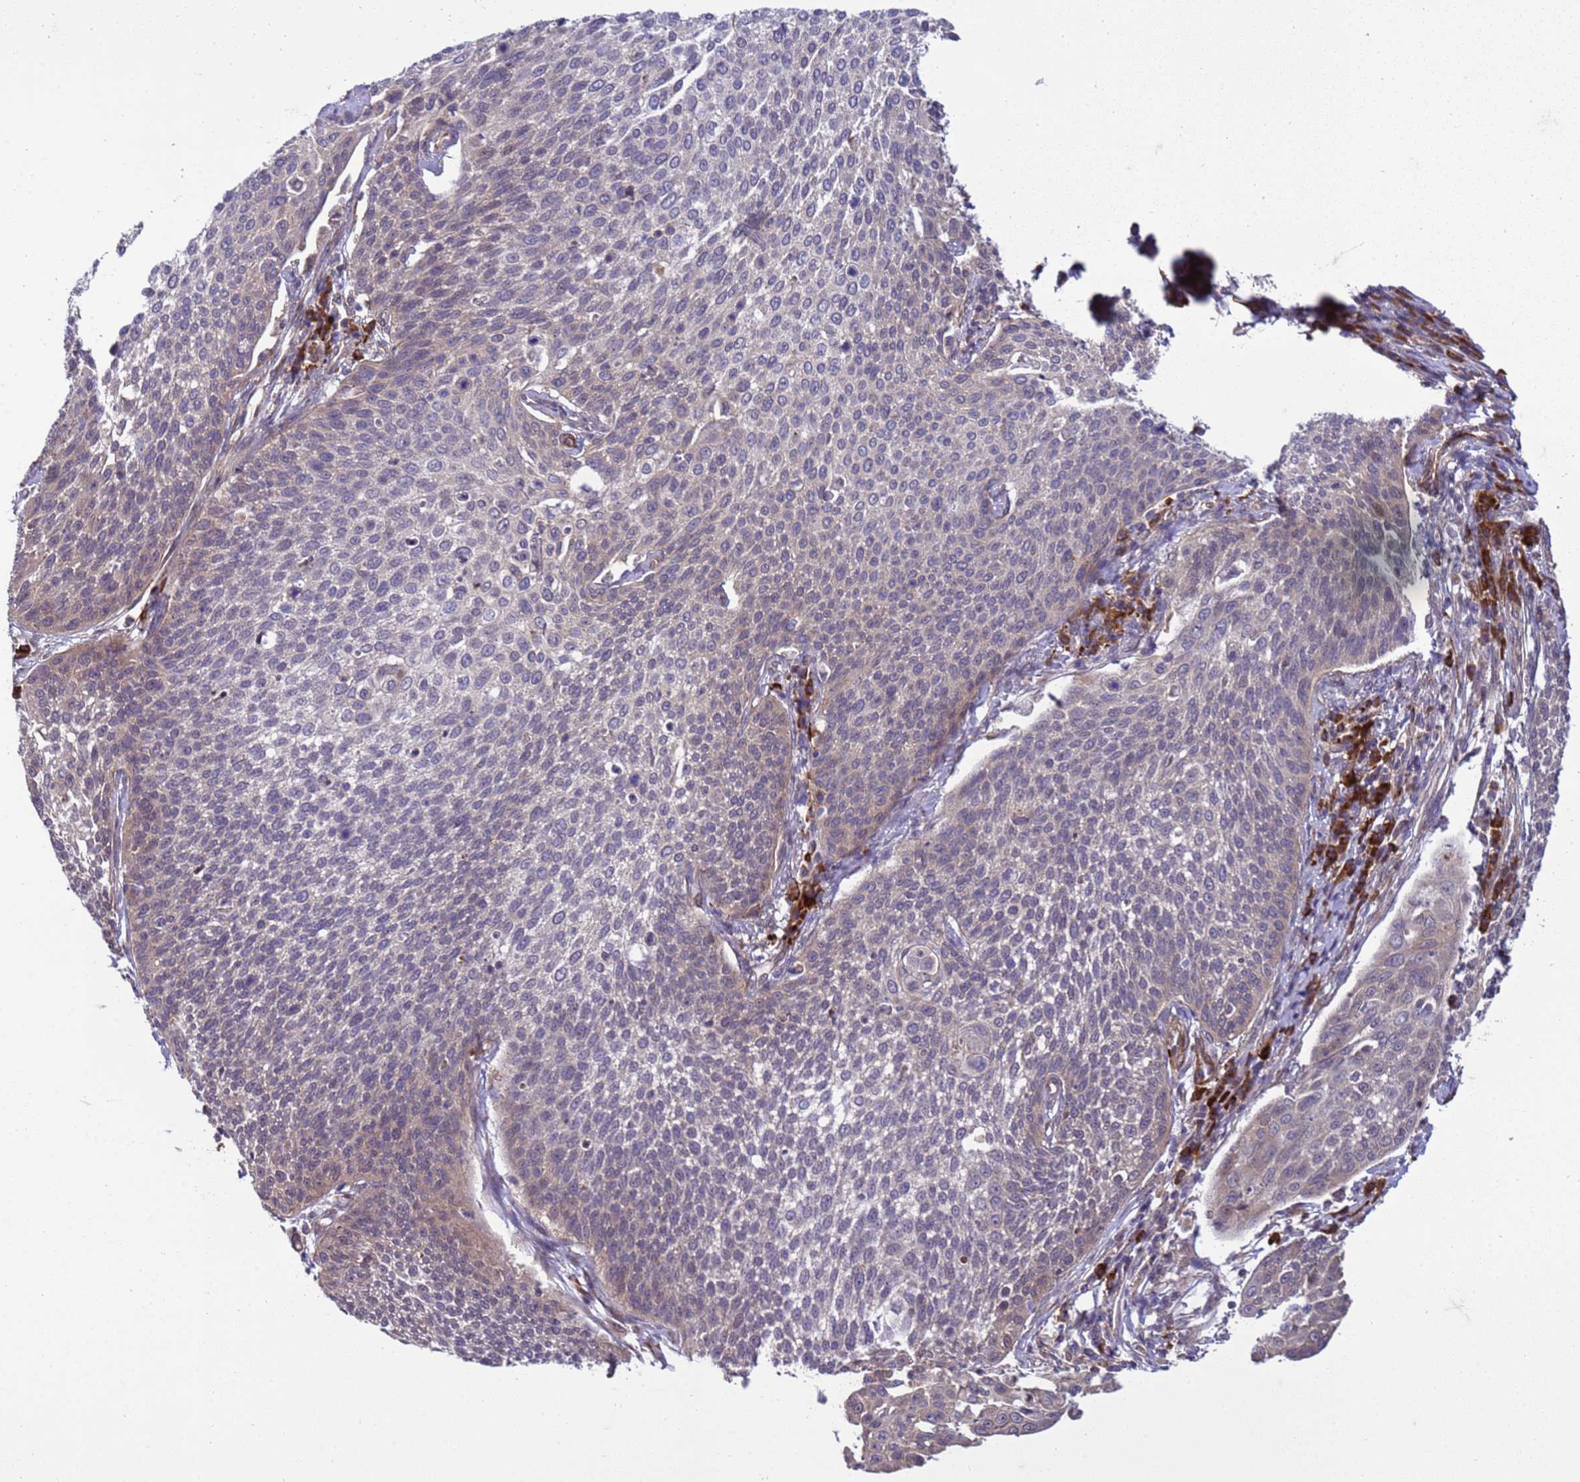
{"staining": {"intensity": "weak", "quantity": "<25%", "location": "cytoplasmic/membranous"}, "tissue": "cervical cancer", "cell_type": "Tumor cells", "image_type": "cancer", "snomed": [{"axis": "morphology", "description": "Squamous cell carcinoma, NOS"}, {"axis": "topography", "description": "Cervix"}], "caption": "High magnification brightfield microscopy of cervical cancer stained with DAB (3,3'-diaminobenzidine) (brown) and counterstained with hematoxylin (blue): tumor cells show no significant expression.", "gene": "GEN1", "patient": {"sex": "female", "age": 34}}